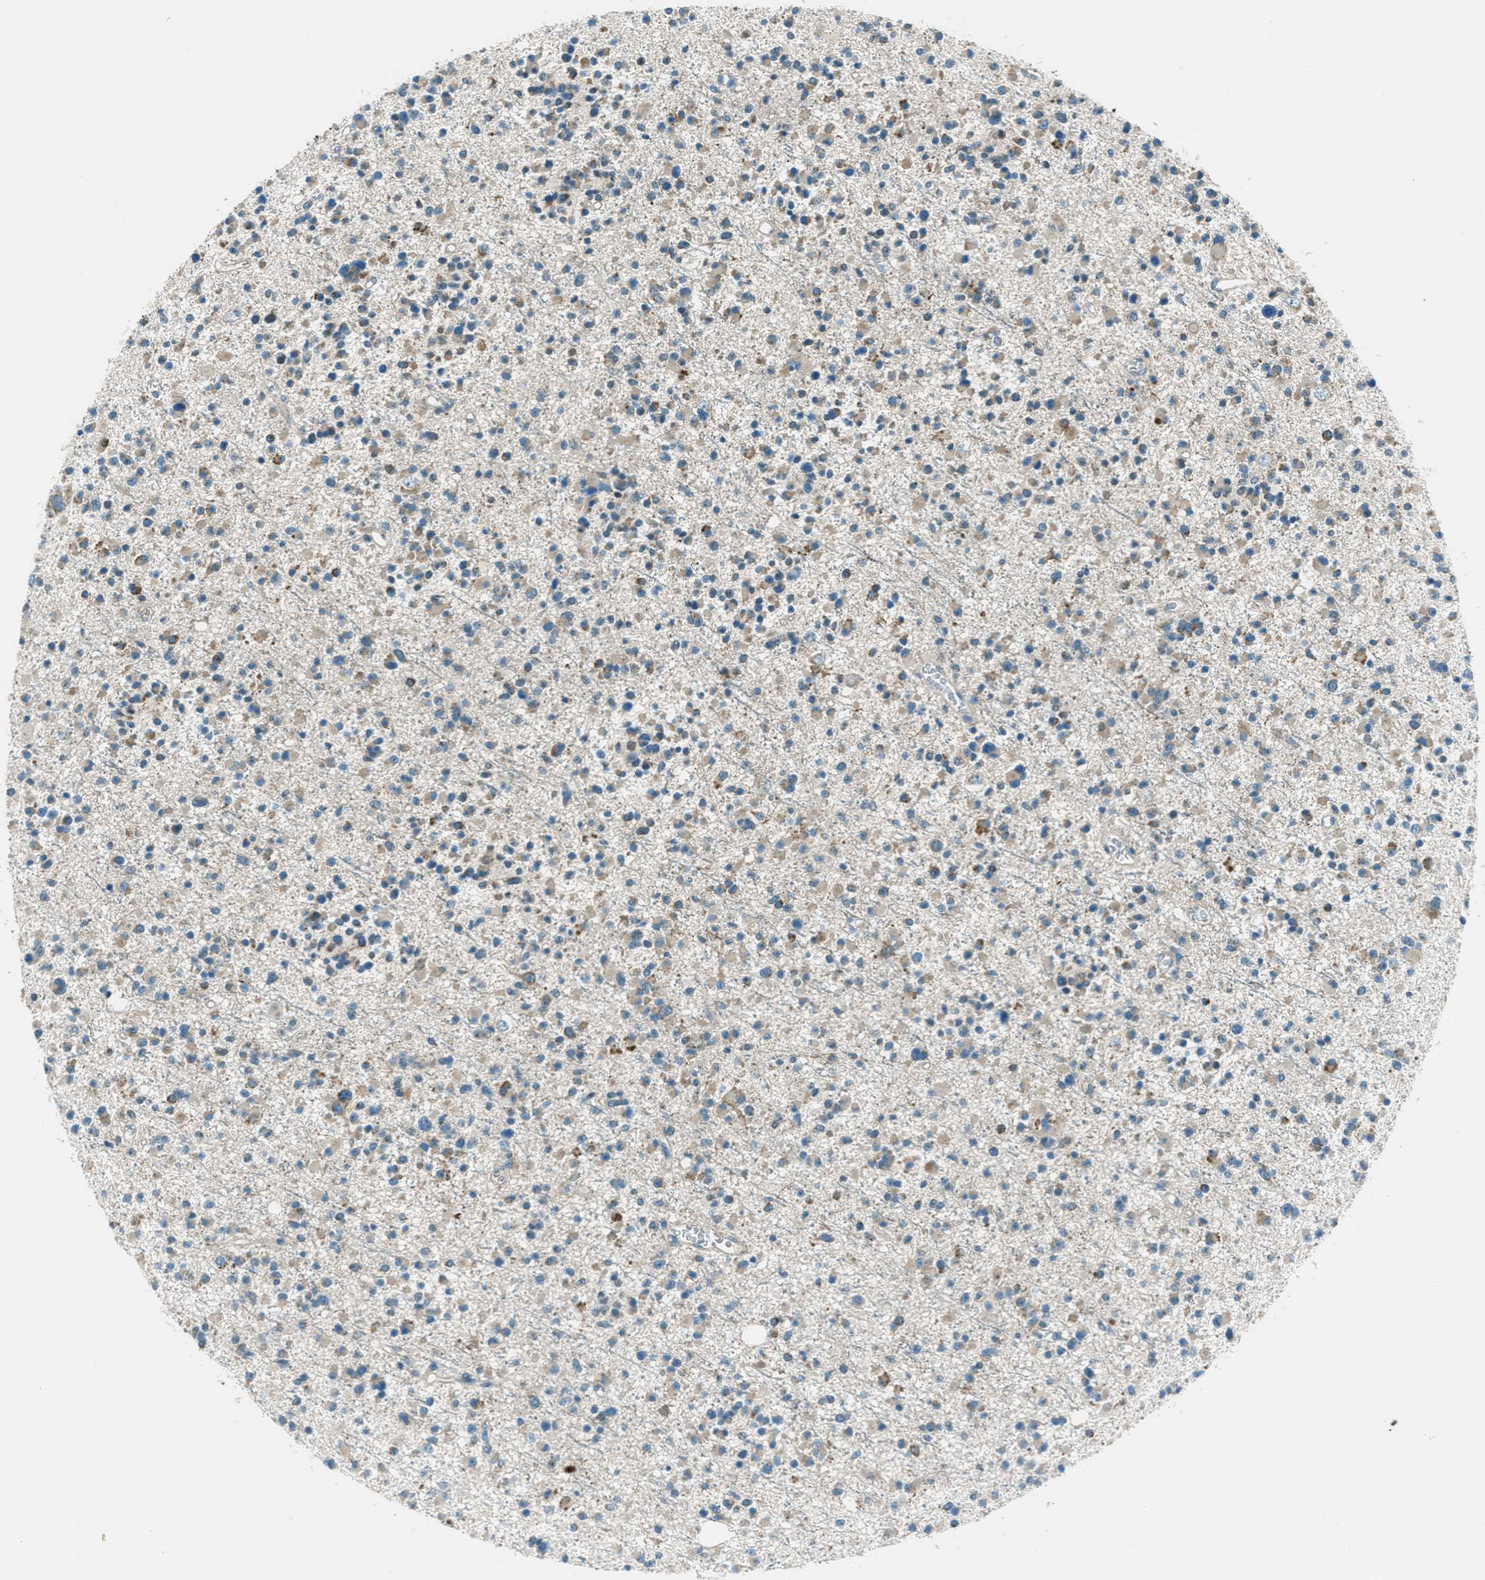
{"staining": {"intensity": "moderate", "quantity": "<25%", "location": "cytoplasmic/membranous"}, "tissue": "glioma", "cell_type": "Tumor cells", "image_type": "cancer", "snomed": [{"axis": "morphology", "description": "Glioma, malignant, Low grade"}, {"axis": "topography", "description": "Brain"}], "caption": "Protein analysis of low-grade glioma (malignant) tissue demonstrates moderate cytoplasmic/membranous staining in approximately <25% of tumor cells.", "gene": "FAR1", "patient": {"sex": "female", "age": 22}}